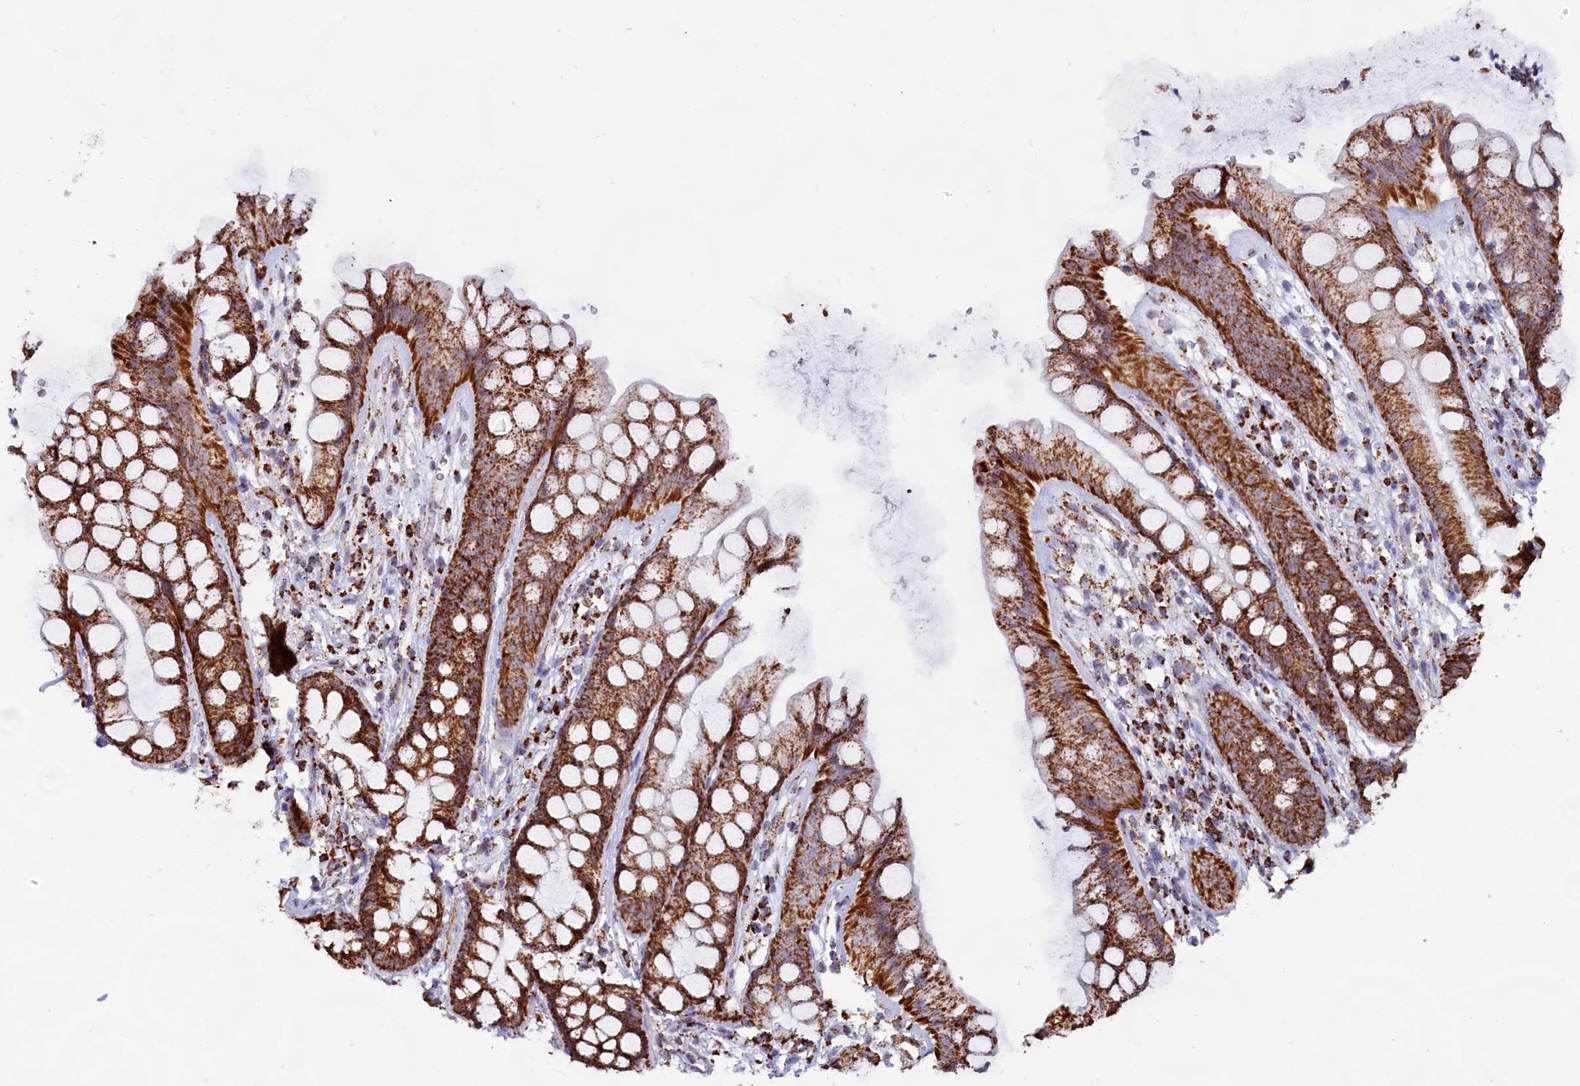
{"staining": {"intensity": "strong", "quantity": ">75%", "location": "cytoplasmic/membranous"}, "tissue": "rectum", "cell_type": "Glandular cells", "image_type": "normal", "snomed": [{"axis": "morphology", "description": "Normal tissue, NOS"}, {"axis": "topography", "description": "Rectum"}], "caption": "Glandular cells reveal strong cytoplasmic/membranous expression in about >75% of cells in unremarkable rectum. Nuclei are stained in blue.", "gene": "C1D", "patient": {"sex": "male", "age": 74}}